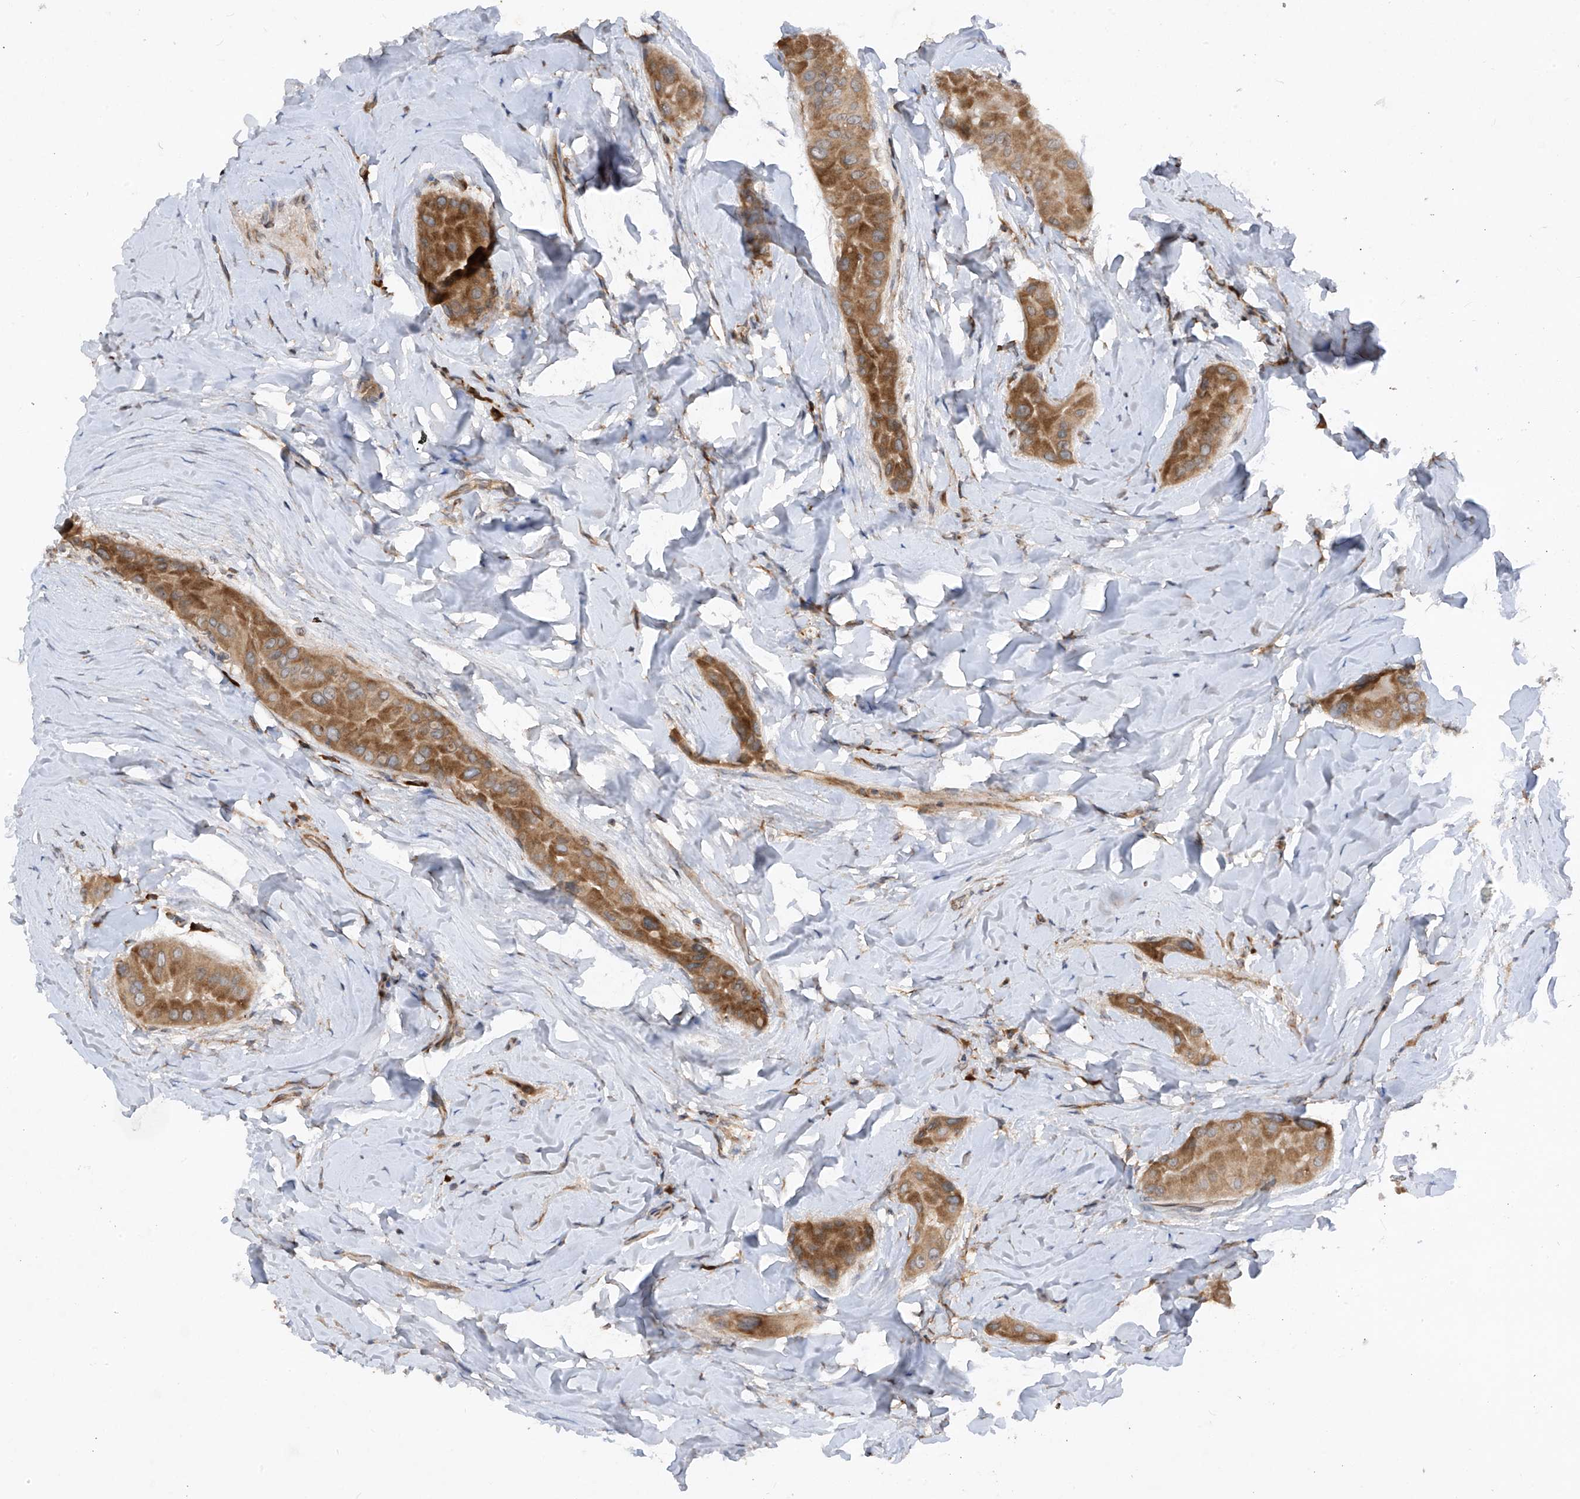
{"staining": {"intensity": "moderate", "quantity": ">75%", "location": "cytoplasmic/membranous"}, "tissue": "thyroid cancer", "cell_type": "Tumor cells", "image_type": "cancer", "snomed": [{"axis": "morphology", "description": "Papillary adenocarcinoma, NOS"}, {"axis": "topography", "description": "Thyroid gland"}], "caption": "Protein positivity by immunohistochemistry demonstrates moderate cytoplasmic/membranous staining in approximately >75% of tumor cells in thyroid papillary adenocarcinoma.", "gene": "RPL34", "patient": {"sex": "male", "age": 33}}